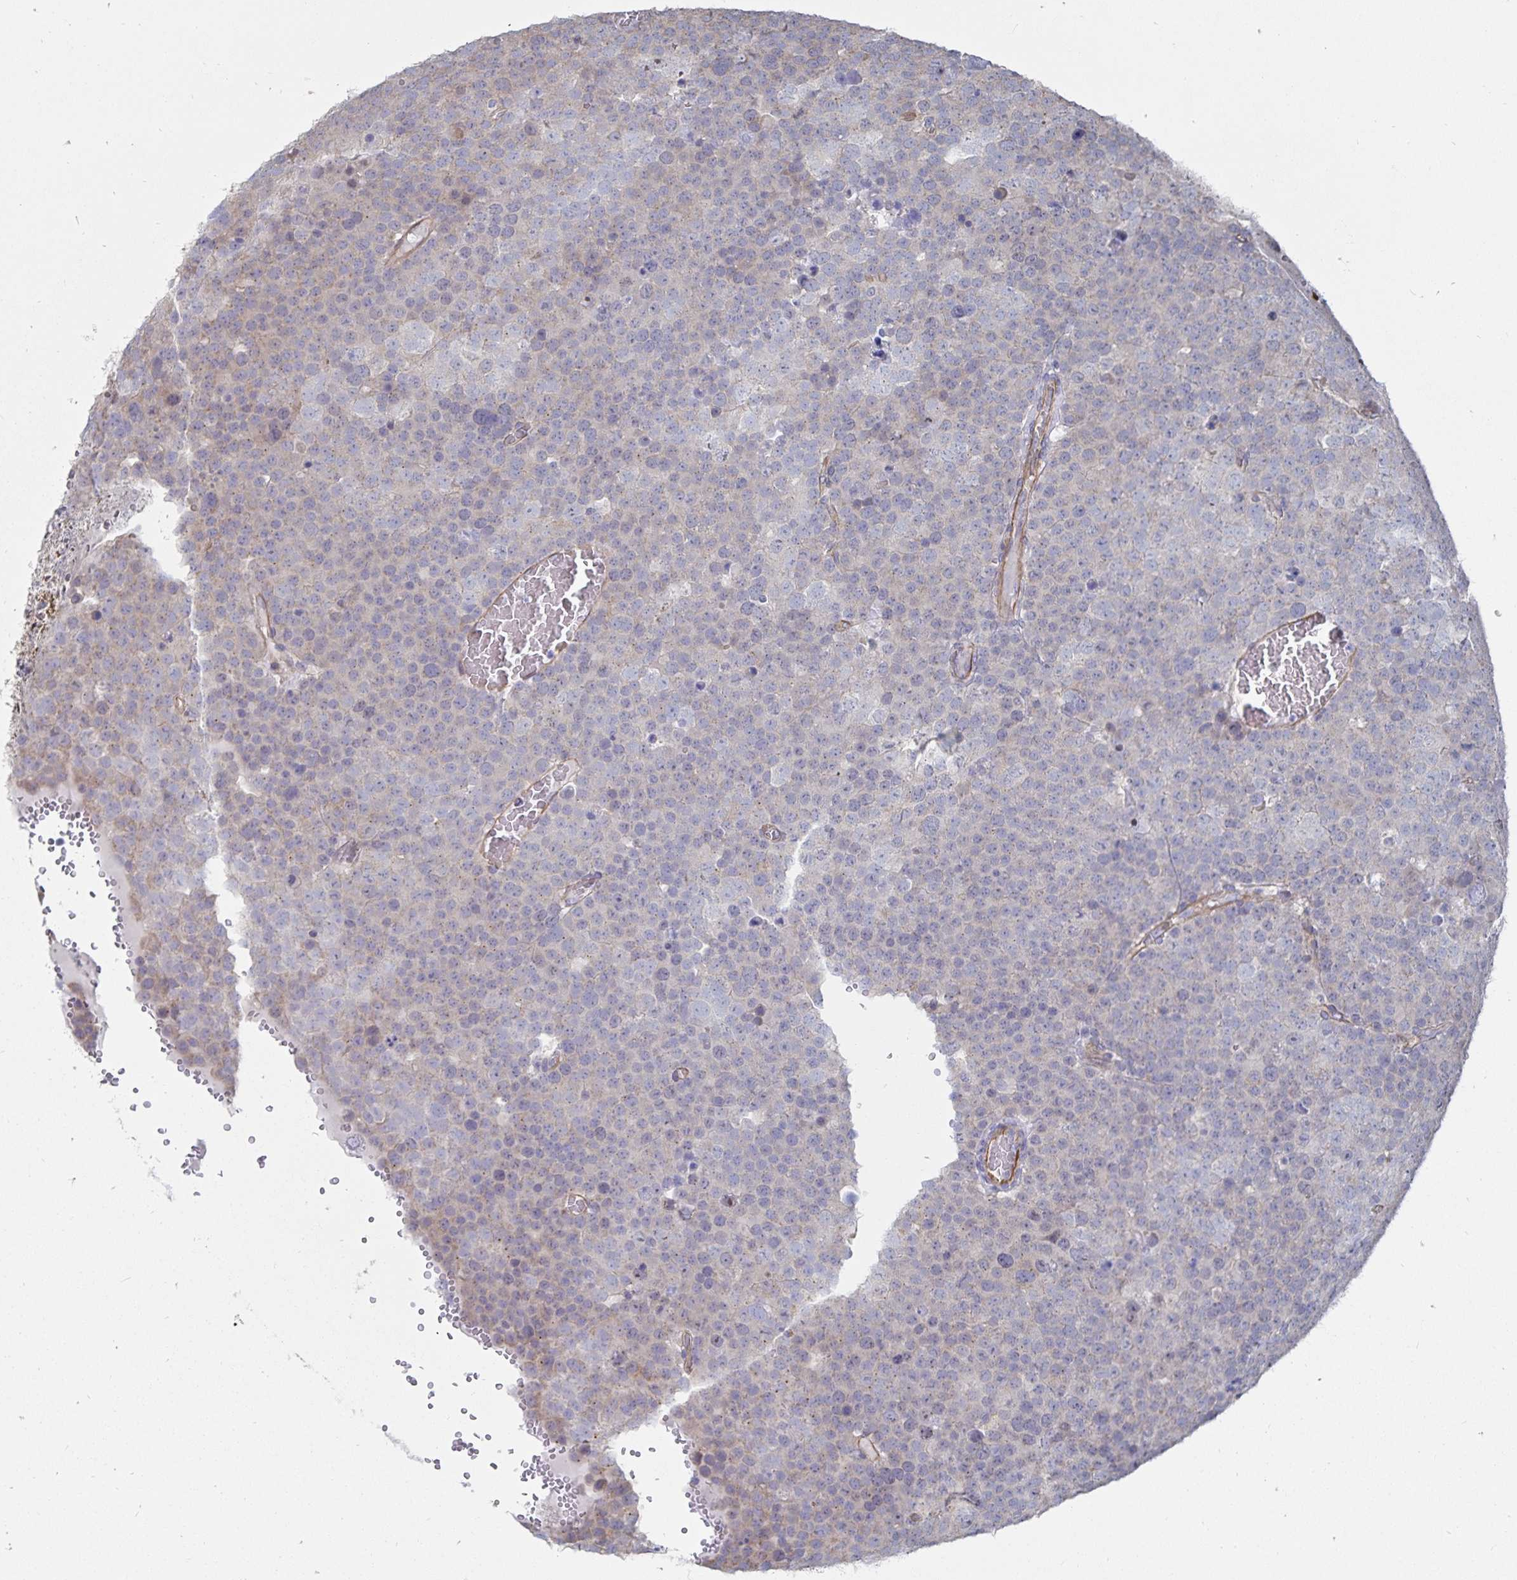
{"staining": {"intensity": "negative", "quantity": "none", "location": "none"}, "tissue": "testis cancer", "cell_type": "Tumor cells", "image_type": "cancer", "snomed": [{"axis": "morphology", "description": "Seminoma, NOS"}, {"axis": "topography", "description": "Testis"}], "caption": "Immunohistochemical staining of human testis cancer displays no significant positivity in tumor cells.", "gene": "SSTR1", "patient": {"sex": "male", "age": 71}}